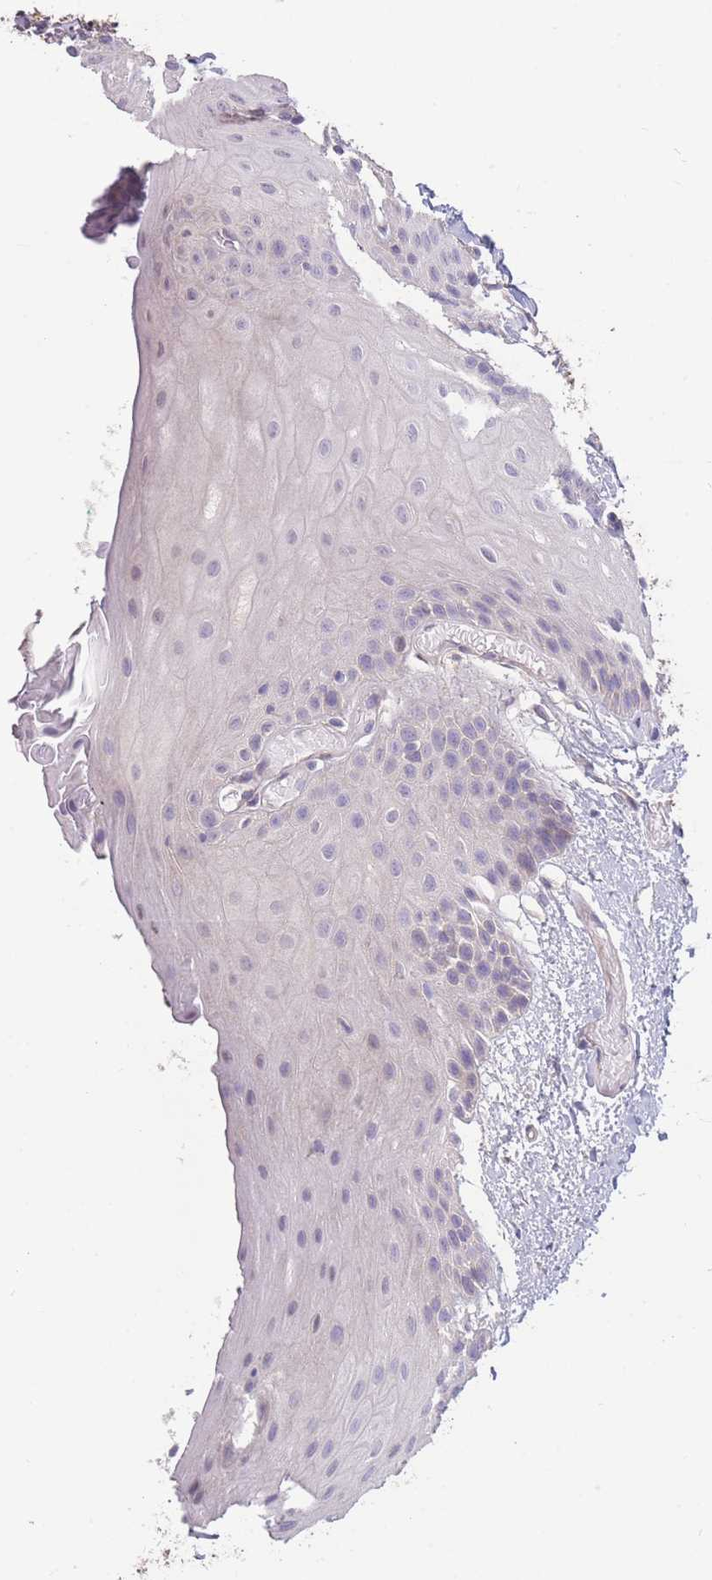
{"staining": {"intensity": "negative", "quantity": "none", "location": "none"}, "tissue": "oral mucosa", "cell_type": "Squamous epithelial cells", "image_type": "normal", "snomed": [{"axis": "morphology", "description": "Normal tissue, NOS"}, {"axis": "topography", "description": "Oral tissue"}], "caption": "A histopathology image of human oral mucosa is negative for staining in squamous epithelial cells.", "gene": "RSPH10B2", "patient": {"sex": "female", "age": 67}}